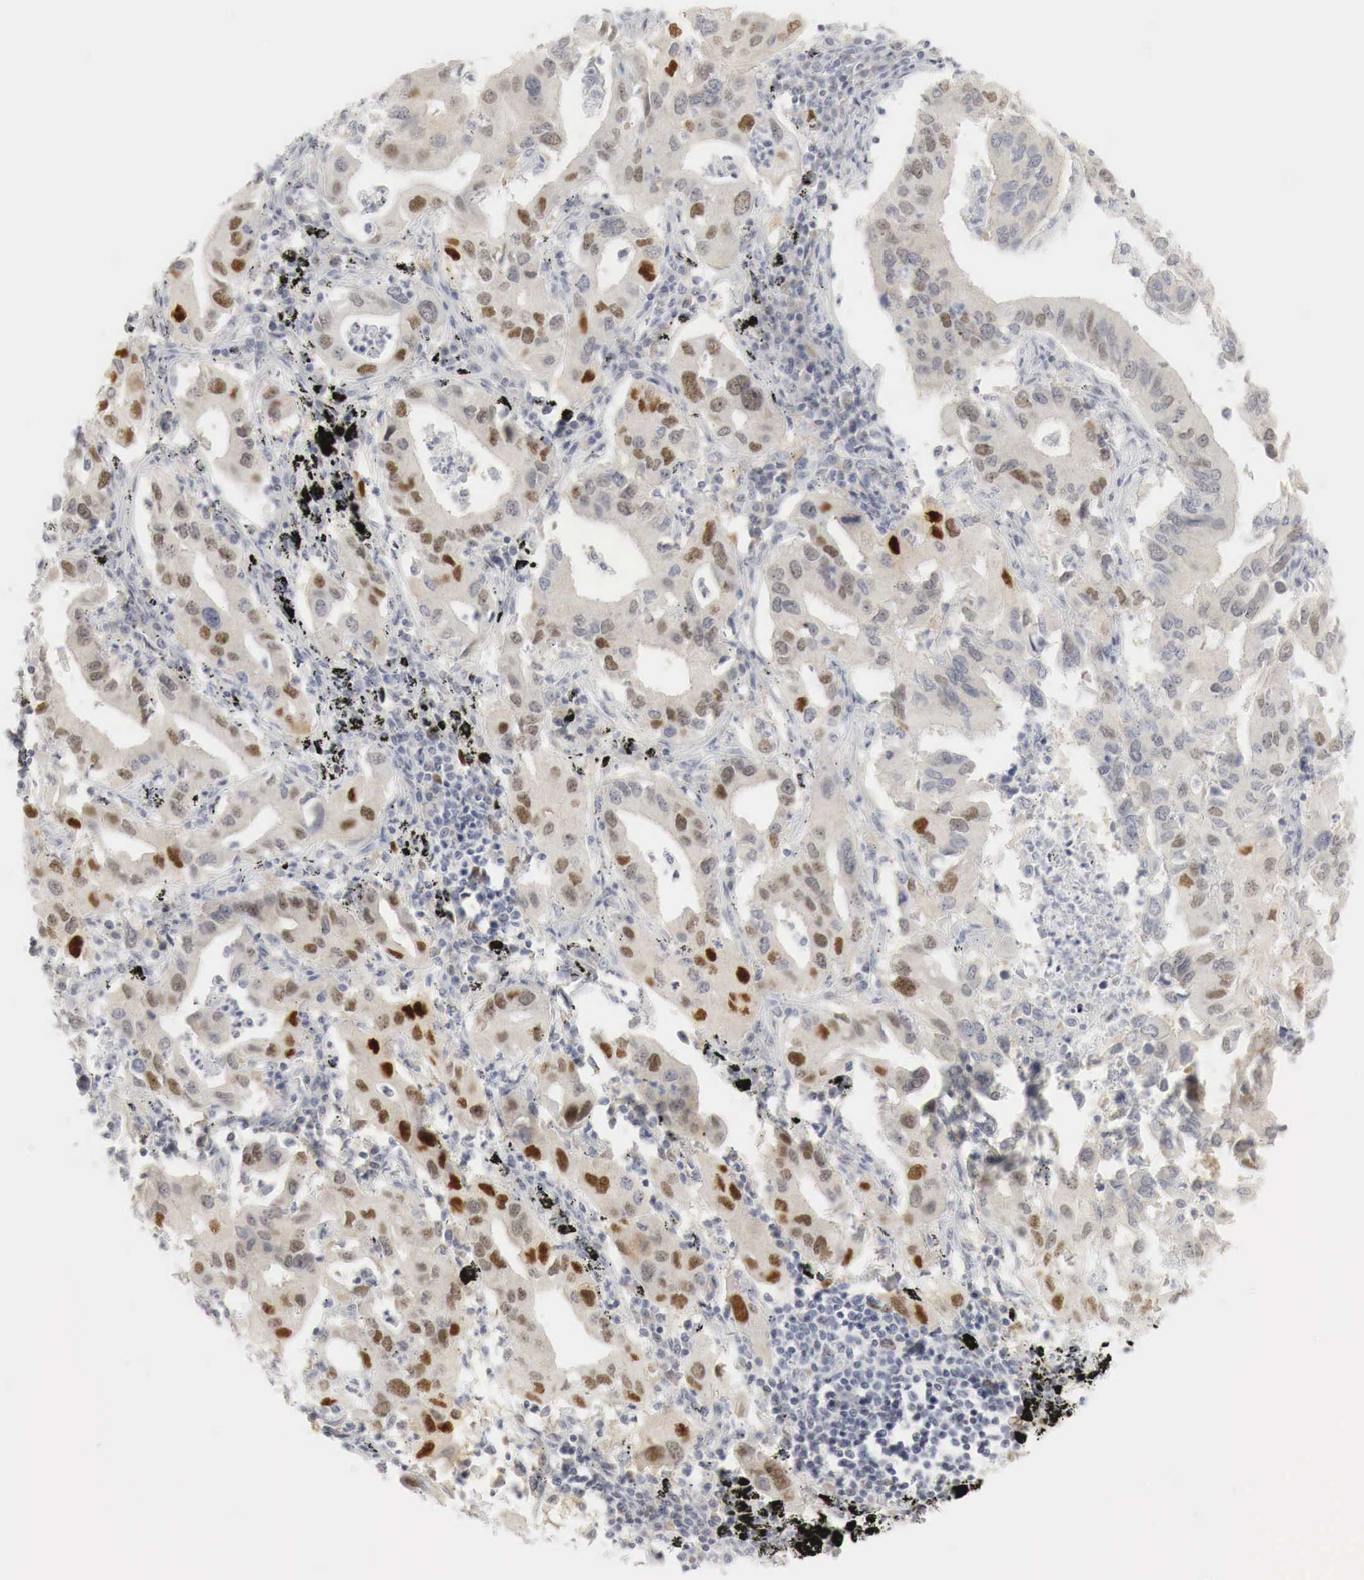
{"staining": {"intensity": "moderate", "quantity": "<25%", "location": "cytoplasmic/membranous,nuclear"}, "tissue": "lung cancer", "cell_type": "Tumor cells", "image_type": "cancer", "snomed": [{"axis": "morphology", "description": "Adenocarcinoma, NOS"}, {"axis": "topography", "description": "Lung"}], "caption": "Adenocarcinoma (lung) was stained to show a protein in brown. There is low levels of moderate cytoplasmic/membranous and nuclear expression in approximately <25% of tumor cells. The protein is shown in brown color, while the nuclei are stained blue.", "gene": "TP63", "patient": {"sex": "male", "age": 48}}